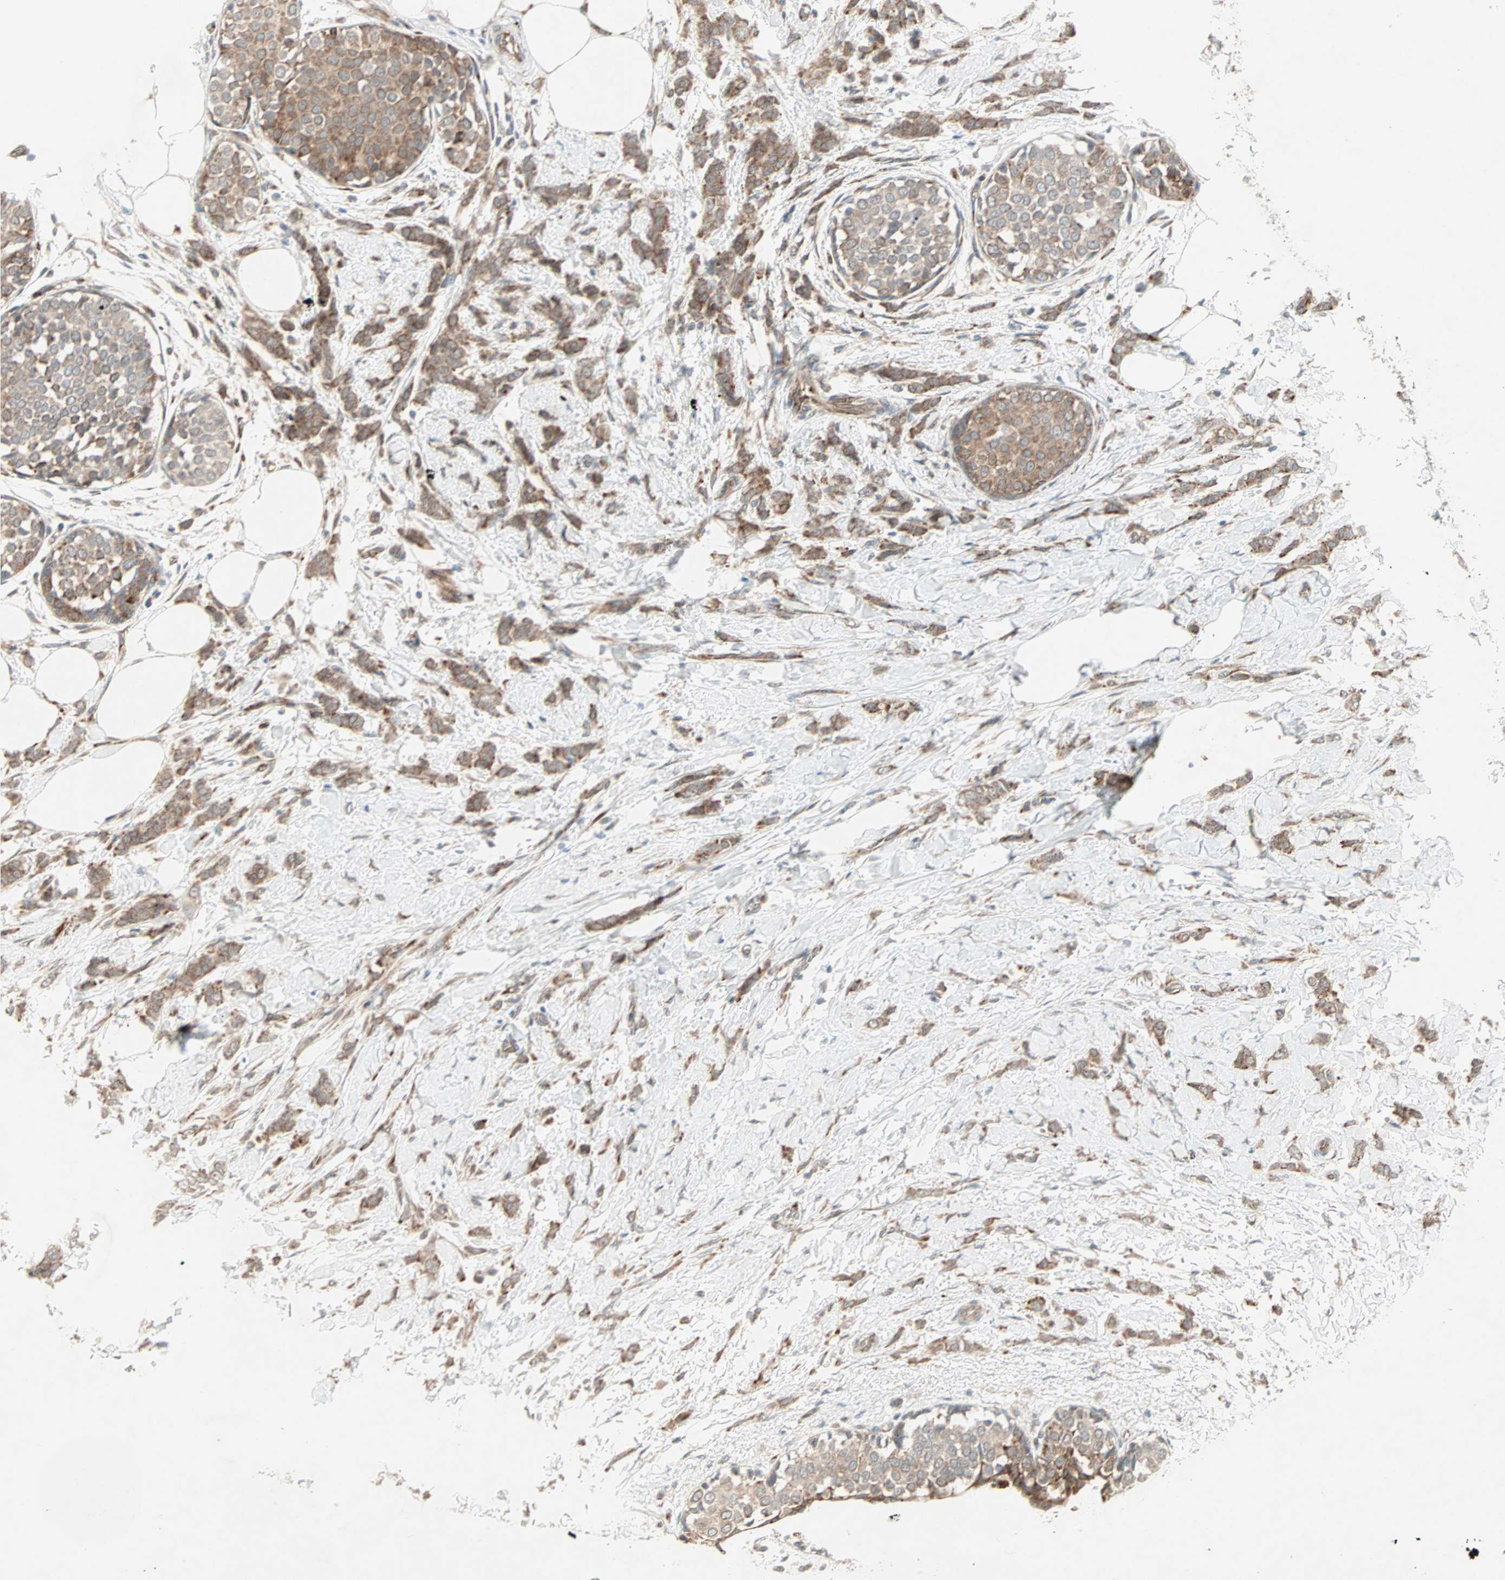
{"staining": {"intensity": "moderate", "quantity": ">75%", "location": "cytoplasmic/membranous"}, "tissue": "breast cancer", "cell_type": "Tumor cells", "image_type": "cancer", "snomed": [{"axis": "morphology", "description": "Lobular carcinoma, in situ"}, {"axis": "morphology", "description": "Lobular carcinoma"}, {"axis": "topography", "description": "Breast"}], "caption": "The histopathology image shows staining of breast cancer (lobular carcinoma), revealing moderate cytoplasmic/membranous protein expression (brown color) within tumor cells.", "gene": "ZNF37A", "patient": {"sex": "female", "age": 41}}